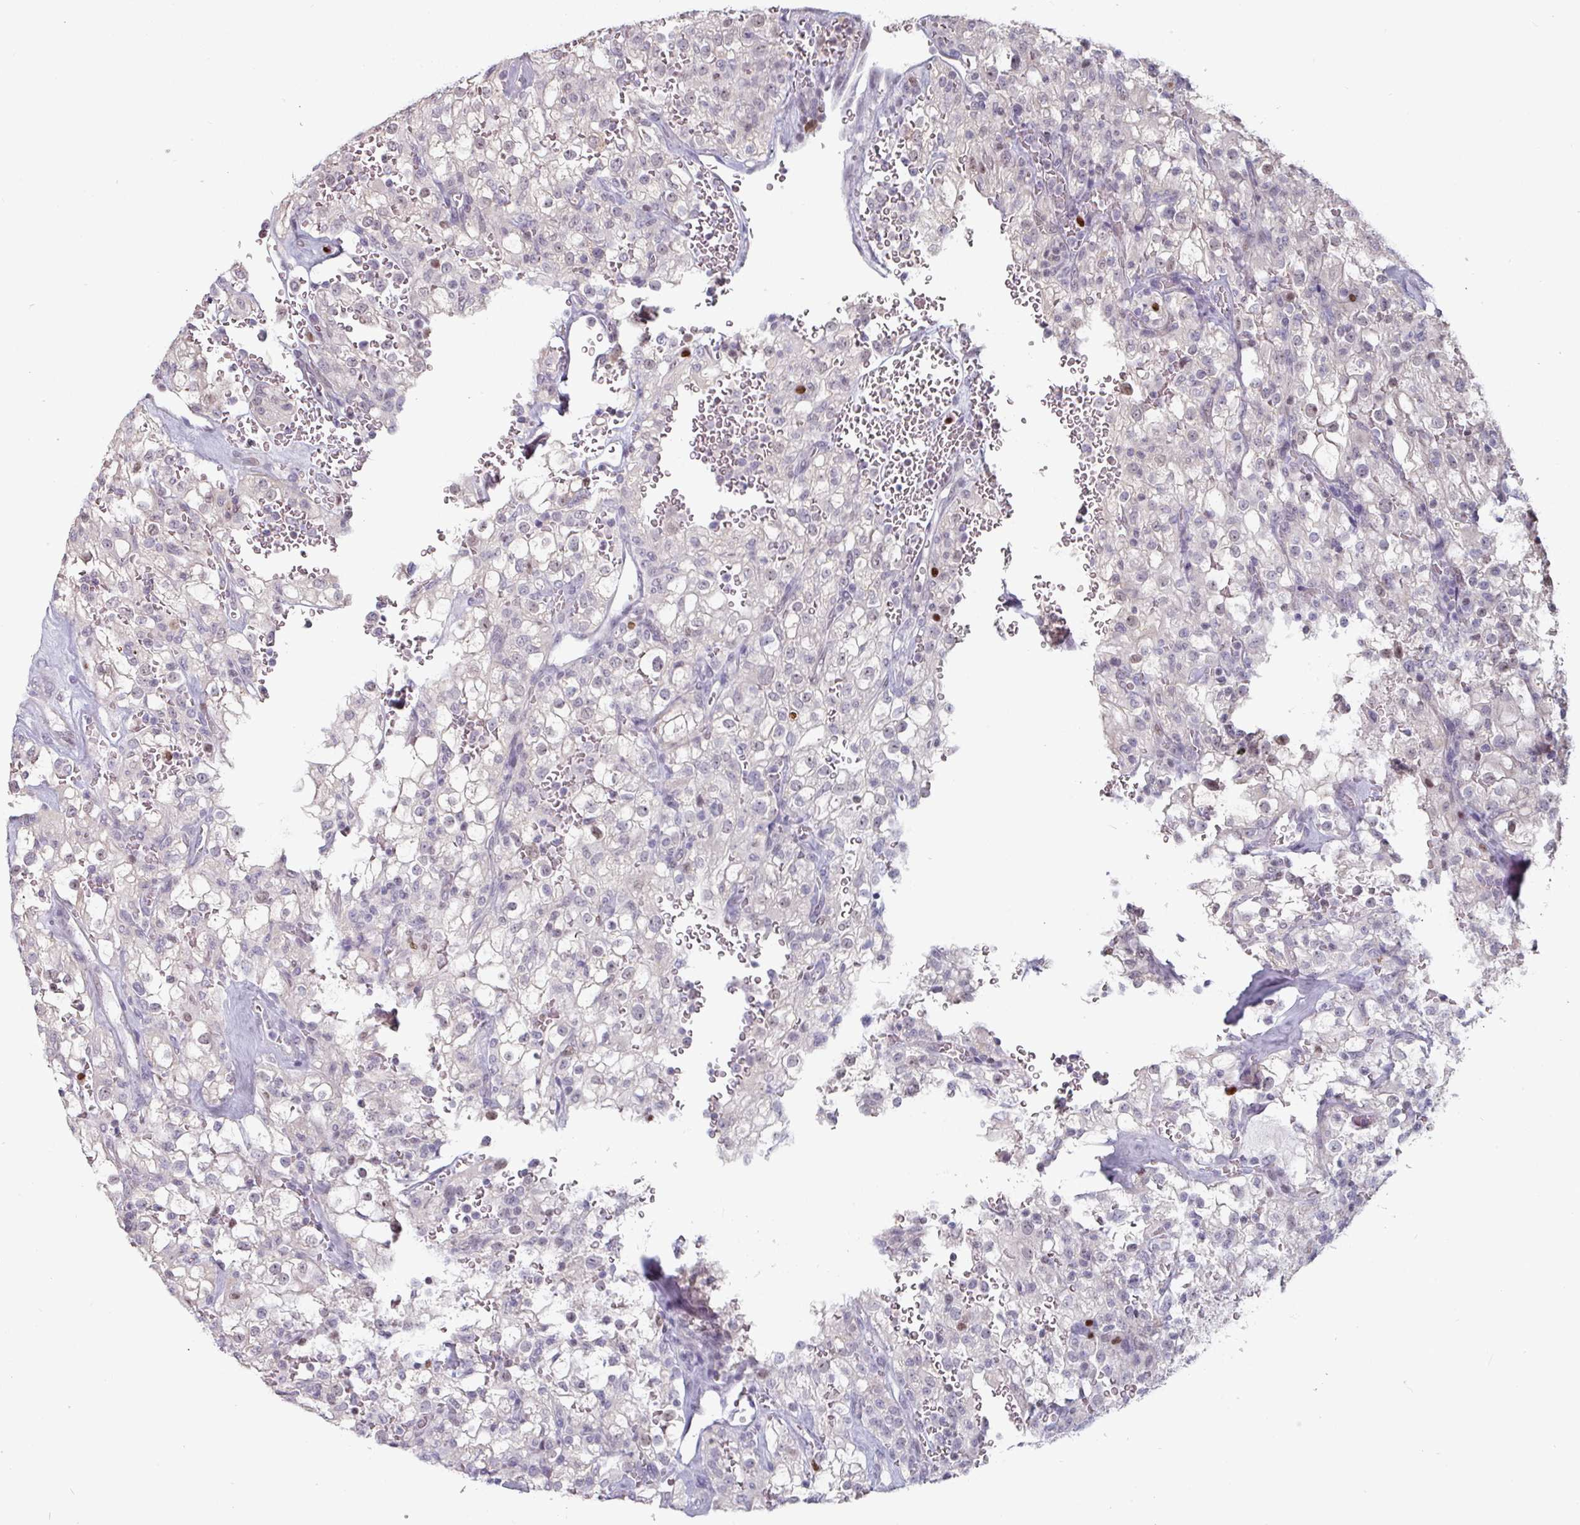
{"staining": {"intensity": "negative", "quantity": "none", "location": "none"}, "tissue": "renal cancer", "cell_type": "Tumor cells", "image_type": "cancer", "snomed": [{"axis": "morphology", "description": "Adenocarcinoma, NOS"}, {"axis": "topography", "description": "Kidney"}], "caption": "Tumor cells are negative for brown protein staining in renal cancer. (Stains: DAB (3,3'-diaminobenzidine) immunohistochemistry with hematoxylin counter stain, Microscopy: brightfield microscopy at high magnification).", "gene": "ZBTB6", "patient": {"sex": "female", "age": 74}}